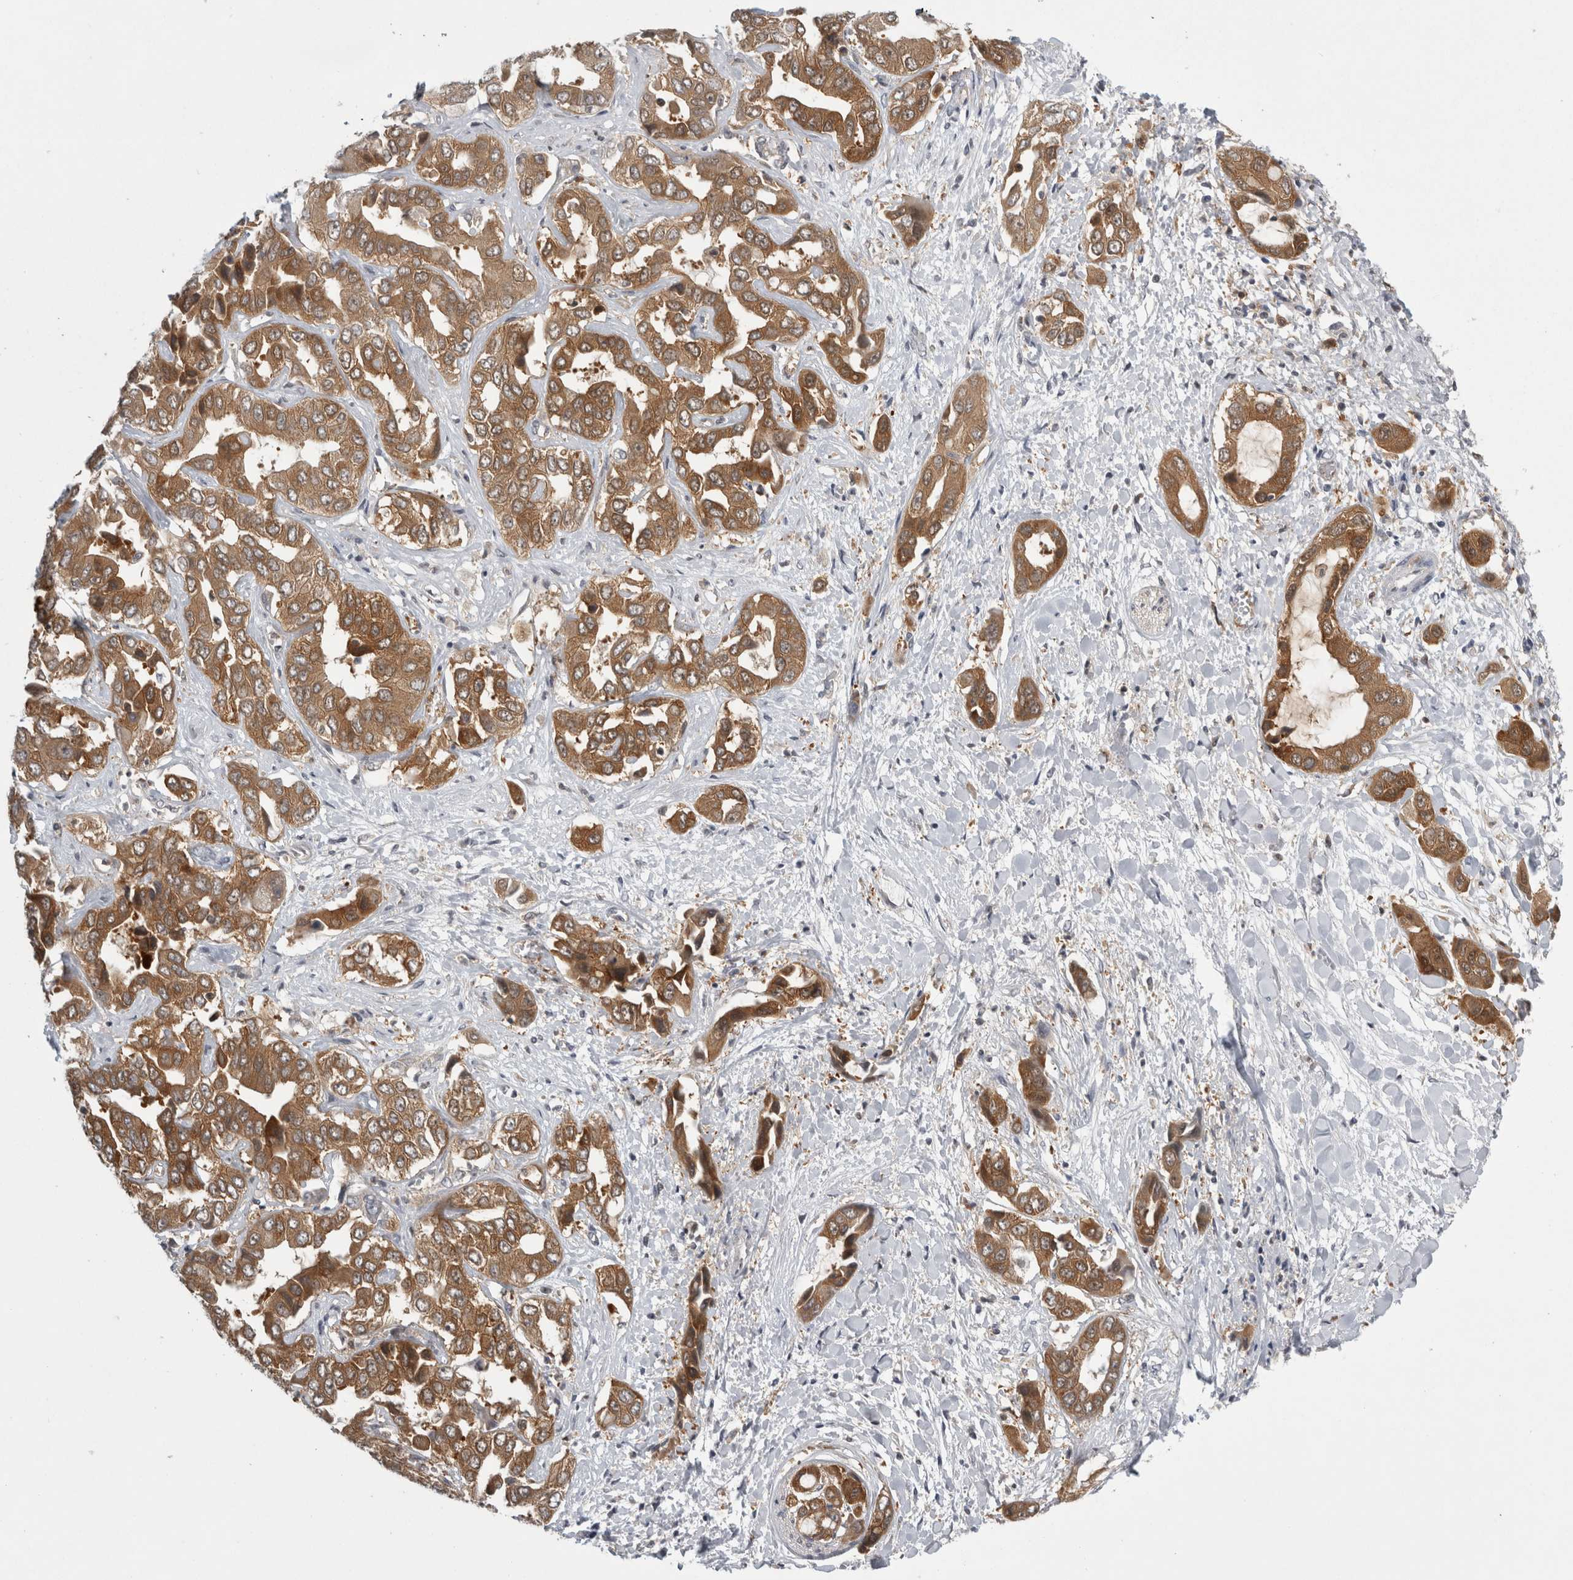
{"staining": {"intensity": "moderate", "quantity": ">75%", "location": "cytoplasmic/membranous"}, "tissue": "liver cancer", "cell_type": "Tumor cells", "image_type": "cancer", "snomed": [{"axis": "morphology", "description": "Cholangiocarcinoma"}, {"axis": "topography", "description": "Liver"}], "caption": "An image of liver cancer (cholangiocarcinoma) stained for a protein exhibits moderate cytoplasmic/membranous brown staining in tumor cells. (Stains: DAB in brown, nuclei in blue, Microscopy: brightfield microscopy at high magnification).", "gene": "CACYBP", "patient": {"sex": "female", "age": 52}}